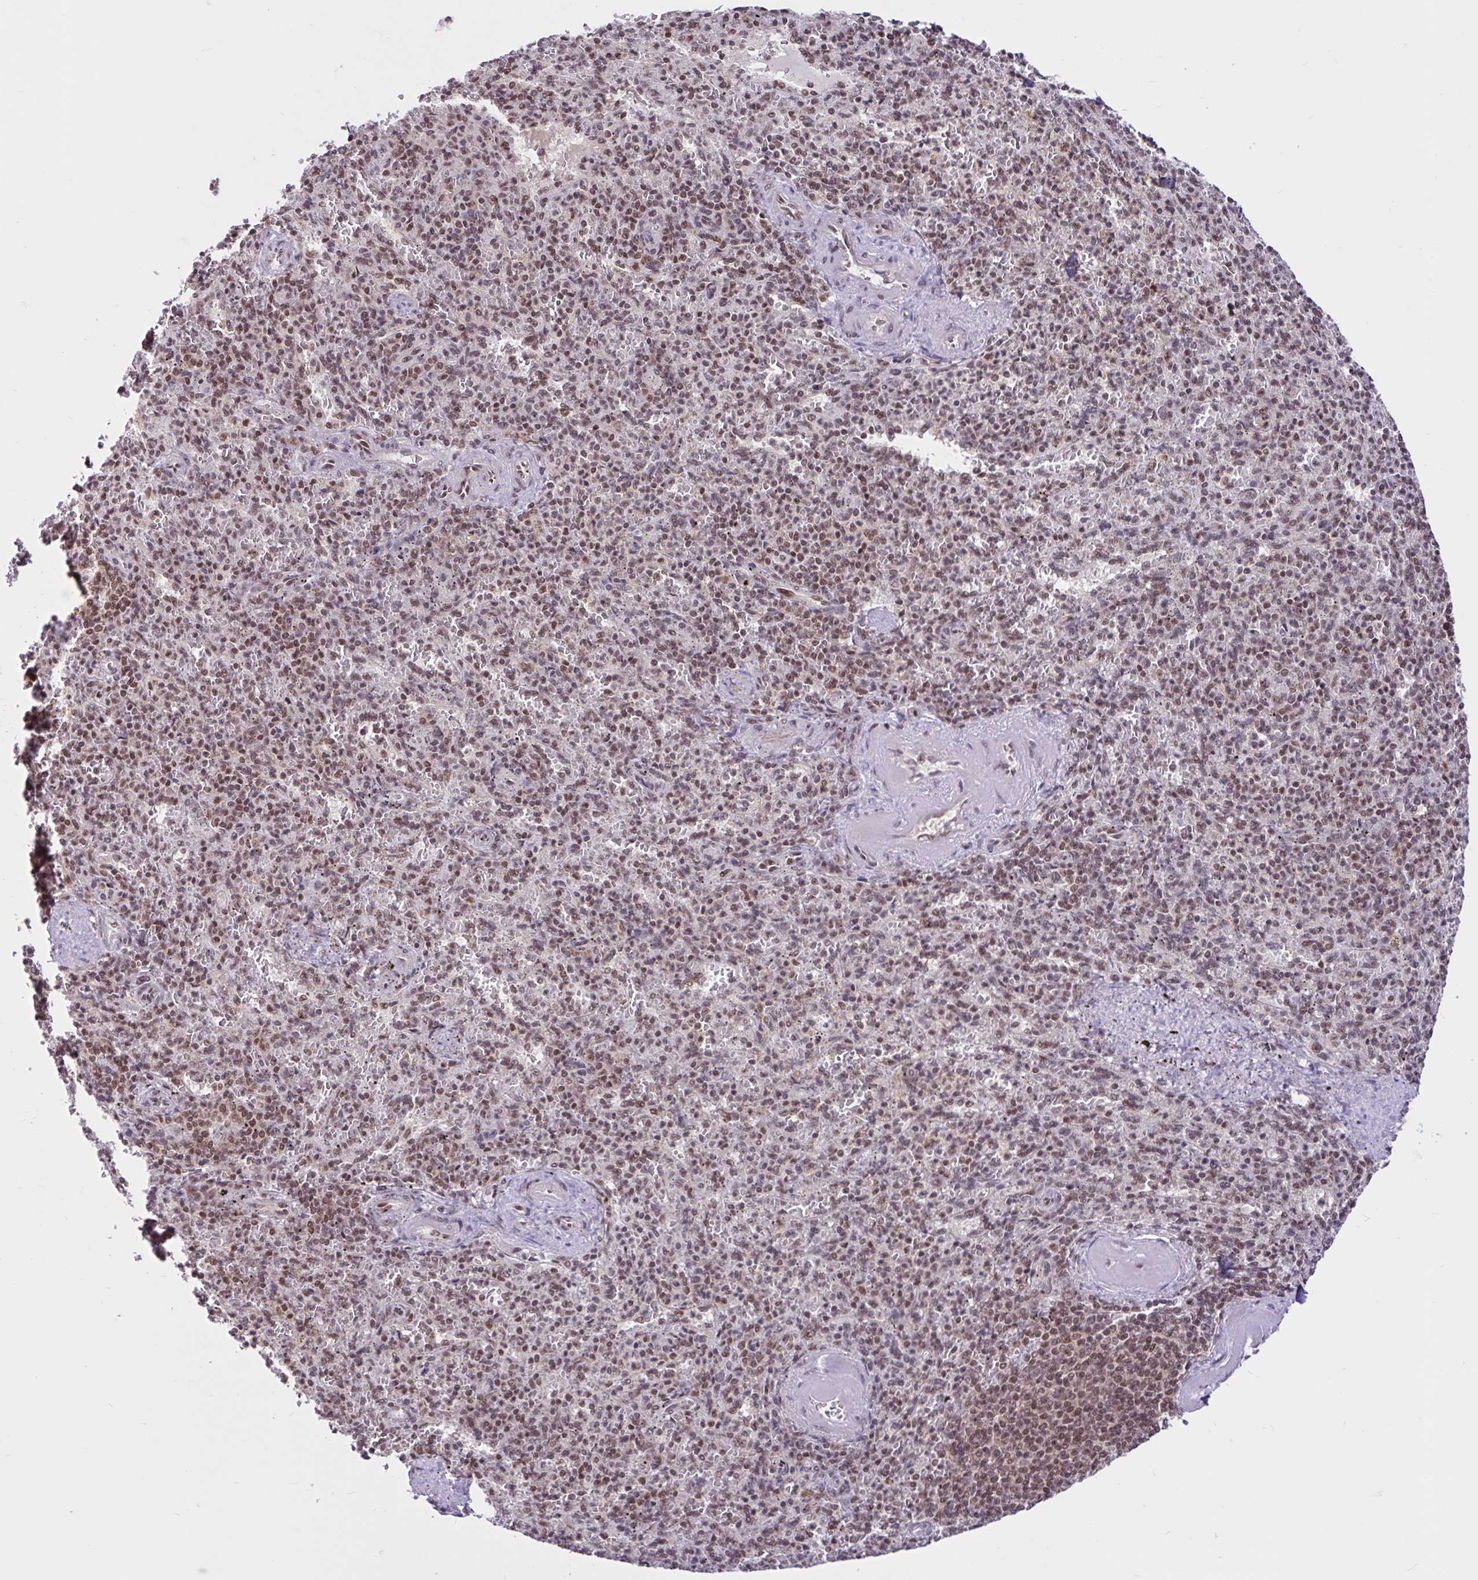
{"staining": {"intensity": "moderate", "quantity": ">75%", "location": "nuclear"}, "tissue": "spleen", "cell_type": "Cells in red pulp", "image_type": "normal", "snomed": [{"axis": "morphology", "description": "Normal tissue, NOS"}, {"axis": "topography", "description": "Spleen"}], "caption": "Approximately >75% of cells in red pulp in unremarkable spleen display moderate nuclear protein staining as visualized by brown immunohistochemical staining.", "gene": "CCDC12", "patient": {"sex": "female", "age": 74}}